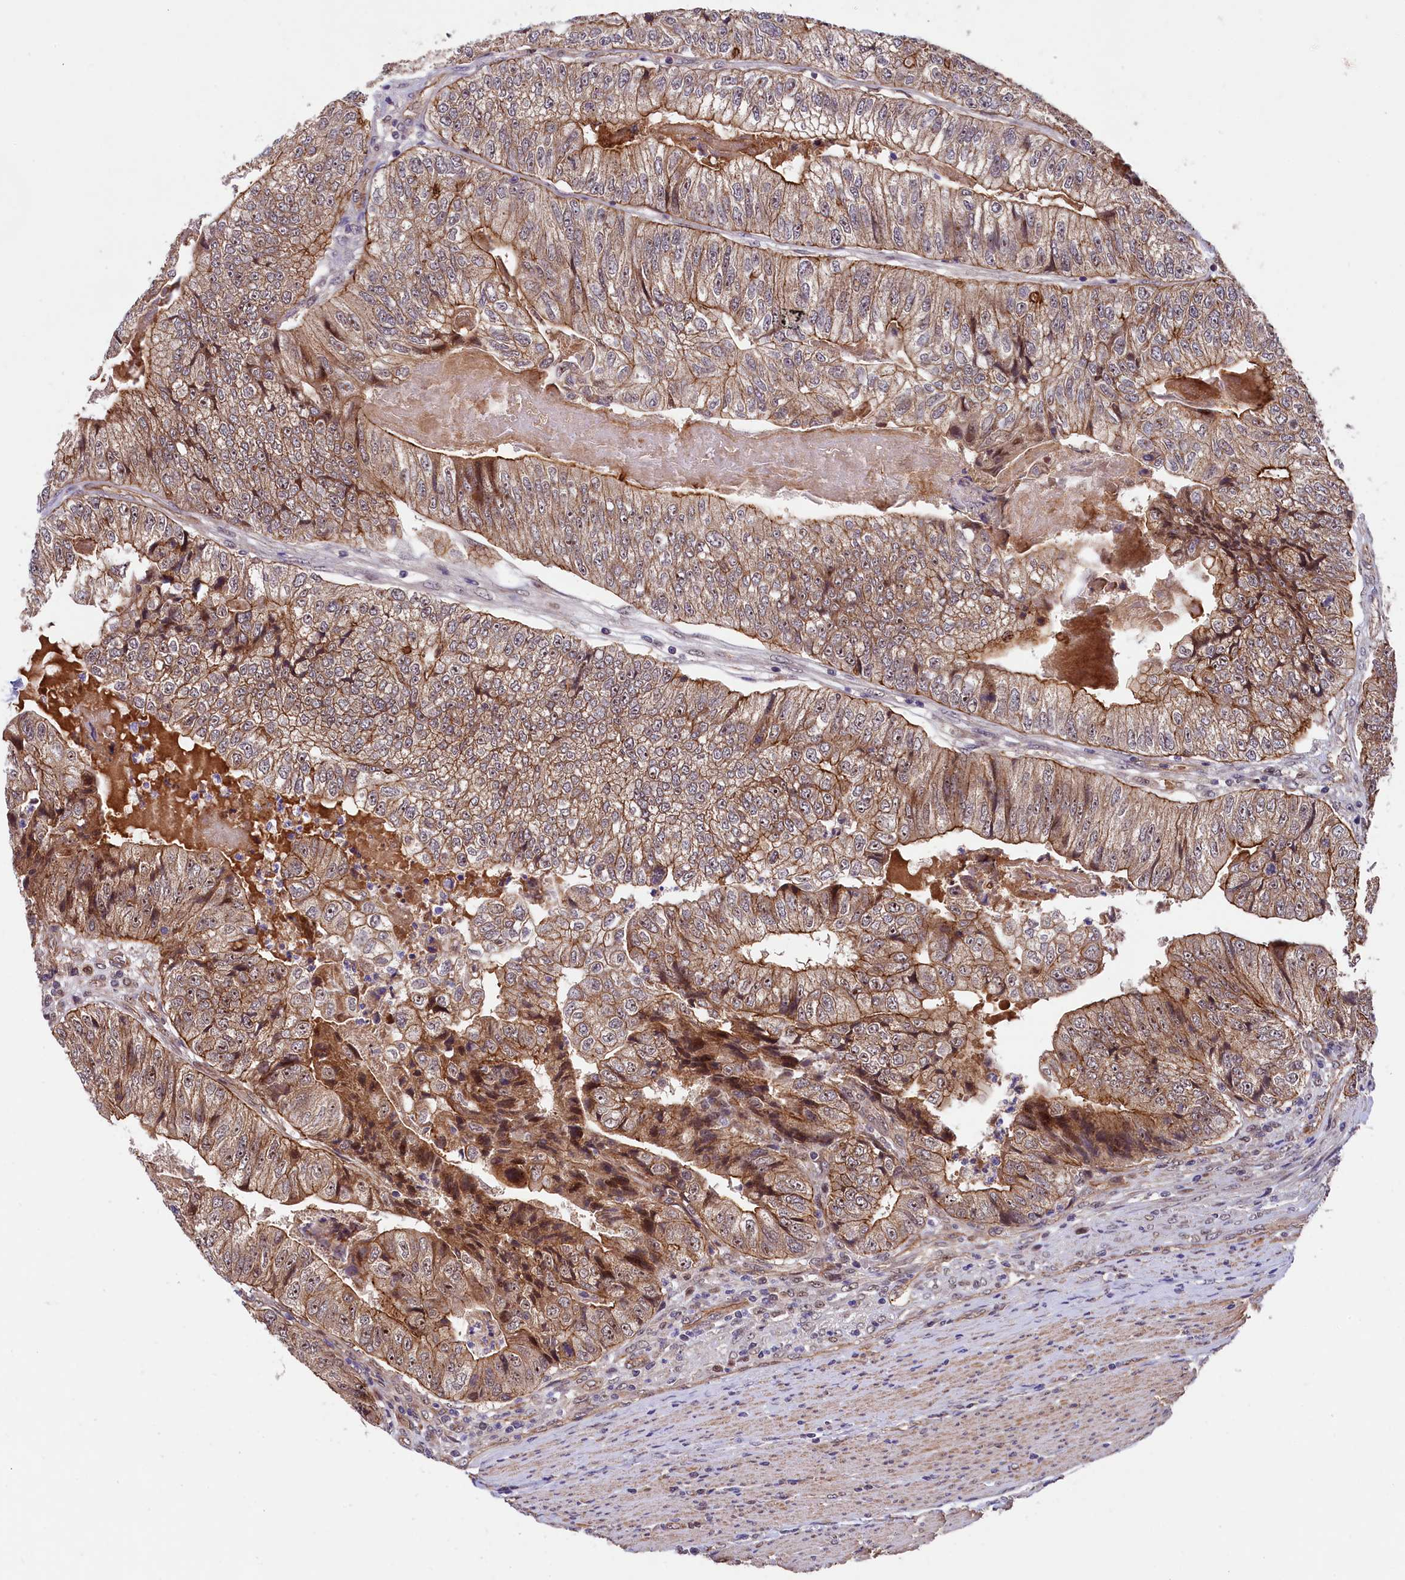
{"staining": {"intensity": "moderate", "quantity": ">75%", "location": "cytoplasmic/membranous"}, "tissue": "colorectal cancer", "cell_type": "Tumor cells", "image_type": "cancer", "snomed": [{"axis": "morphology", "description": "Adenocarcinoma, NOS"}, {"axis": "topography", "description": "Colon"}], "caption": "Colorectal cancer stained with a protein marker demonstrates moderate staining in tumor cells.", "gene": "ARL14EP", "patient": {"sex": "female", "age": 67}}